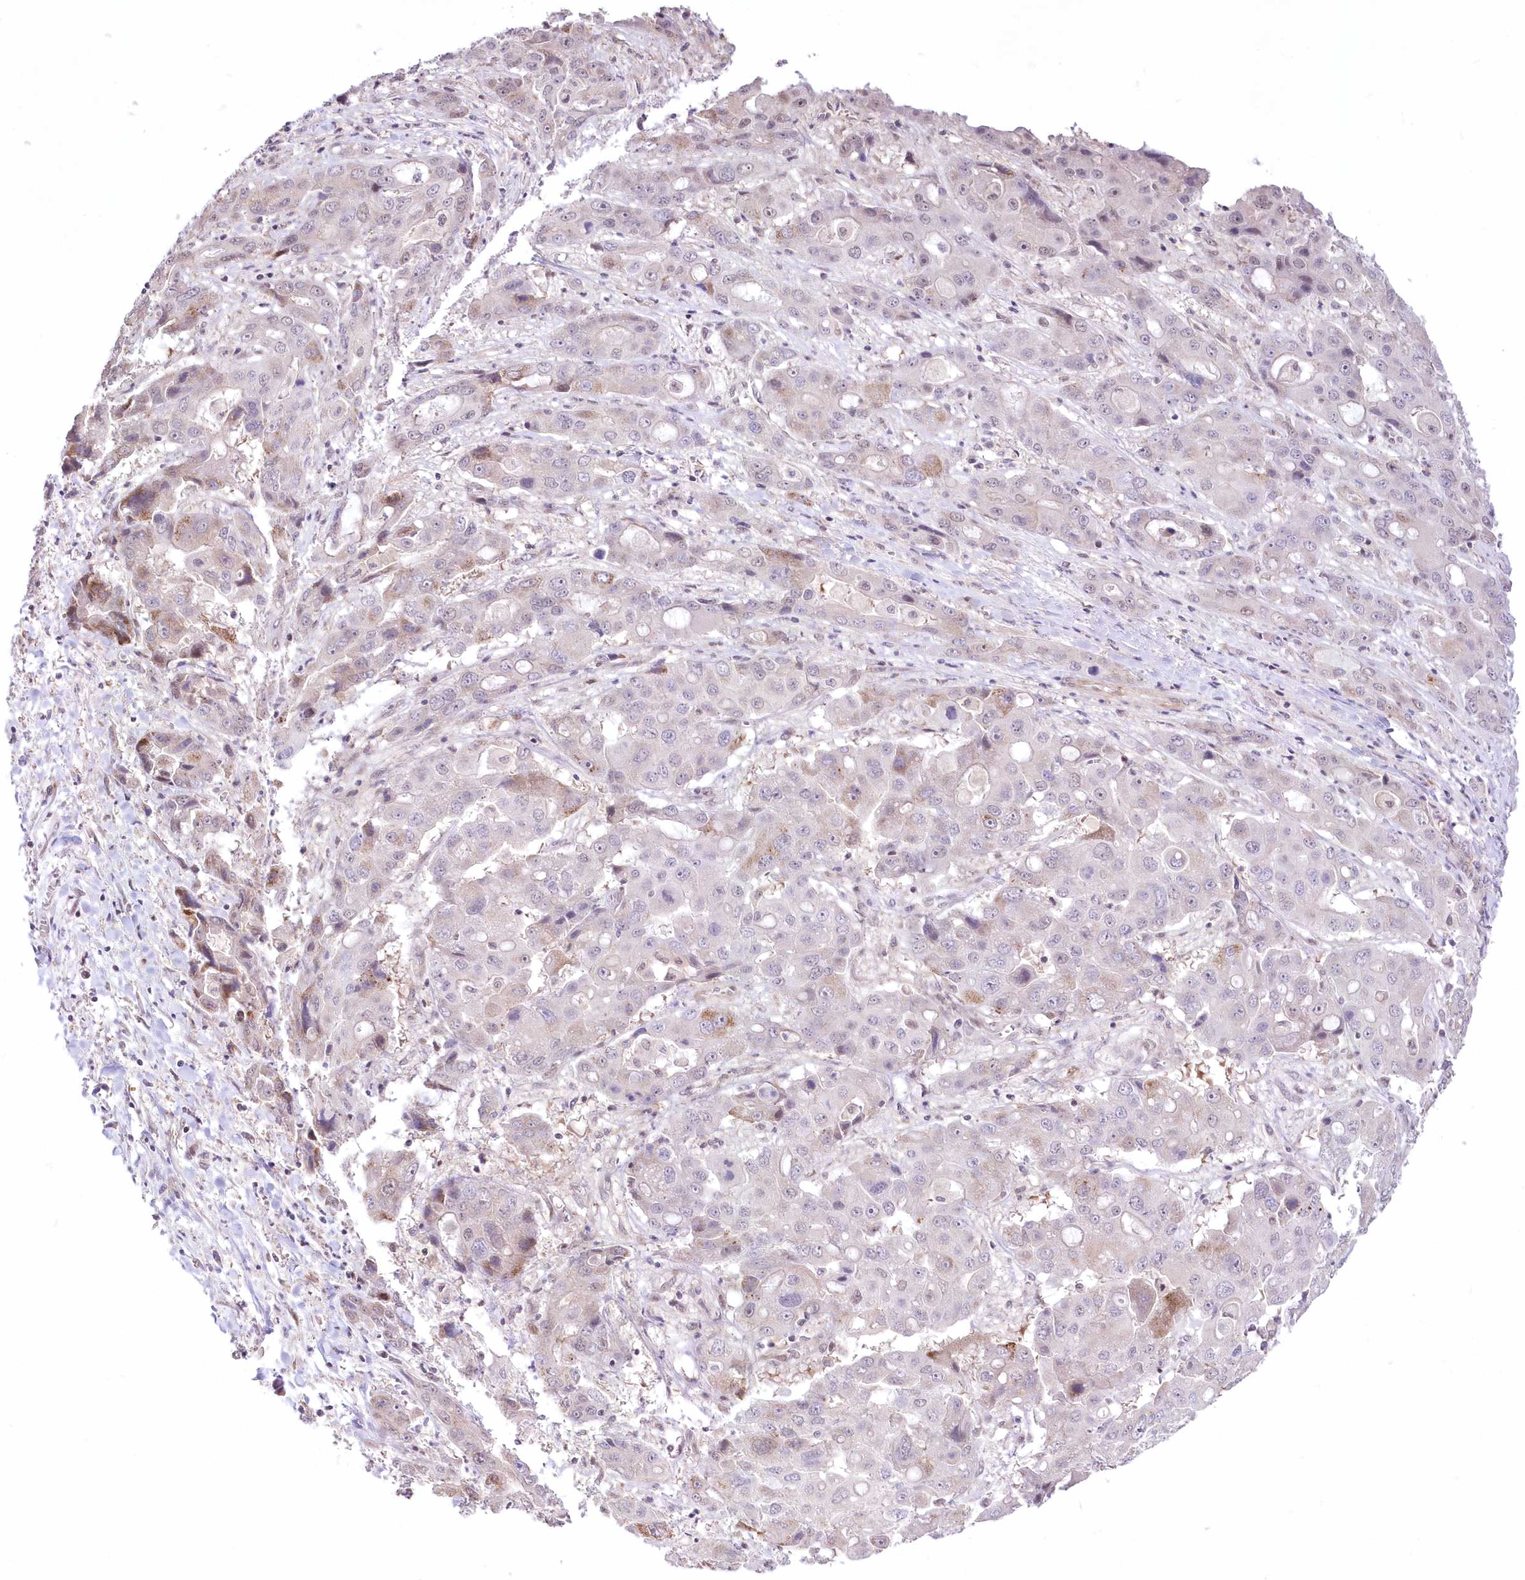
{"staining": {"intensity": "weak", "quantity": "<25%", "location": "cytoplasmic/membranous"}, "tissue": "liver cancer", "cell_type": "Tumor cells", "image_type": "cancer", "snomed": [{"axis": "morphology", "description": "Cholangiocarcinoma"}, {"axis": "topography", "description": "Liver"}], "caption": "DAB immunohistochemical staining of human liver cholangiocarcinoma shows no significant expression in tumor cells. (IHC, brightfield microscopy, high magnification).", "gene": "FAM241B", "patient": {"sex": "male", "age": 67}}